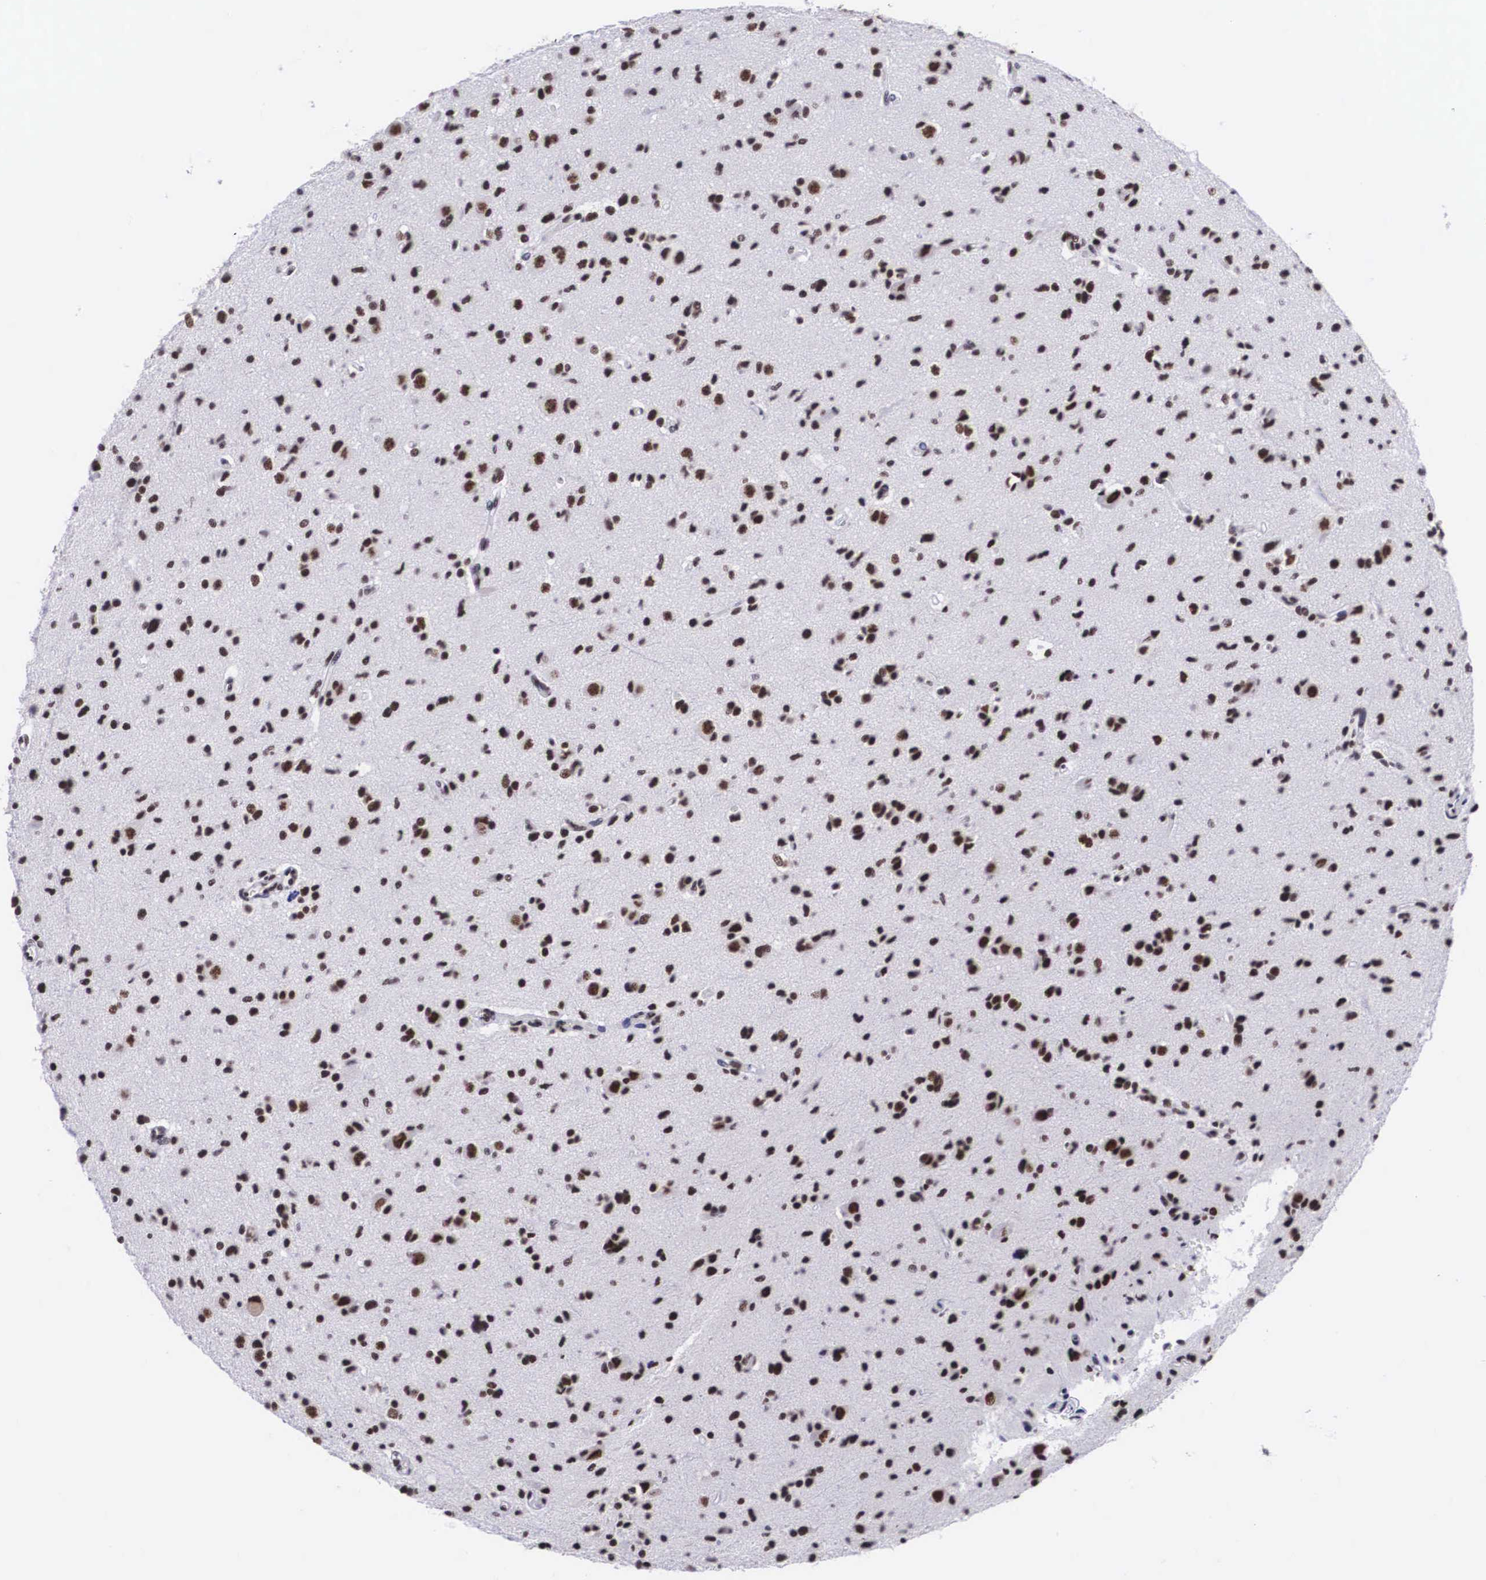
{"staining": {"intensity": "moderate", "quantity": ">75%", "location": "nuclear"}, "tissue": "glioma", "cell_type": "Tumor cells", "image_type": "cancer", "snomed": [{"axis": "morphology", "description": "Glioma, malignant, Low grade"}, {"axis": "topography", "description": "Brain"}], "caption": "This is an image of immunohistochemistry (IHC) staining of glioma, which shows moderate positivity in the nuclear of tumor cells.", "gene": "SF3A1", "patient": {"sex": "female", "age": 46}}